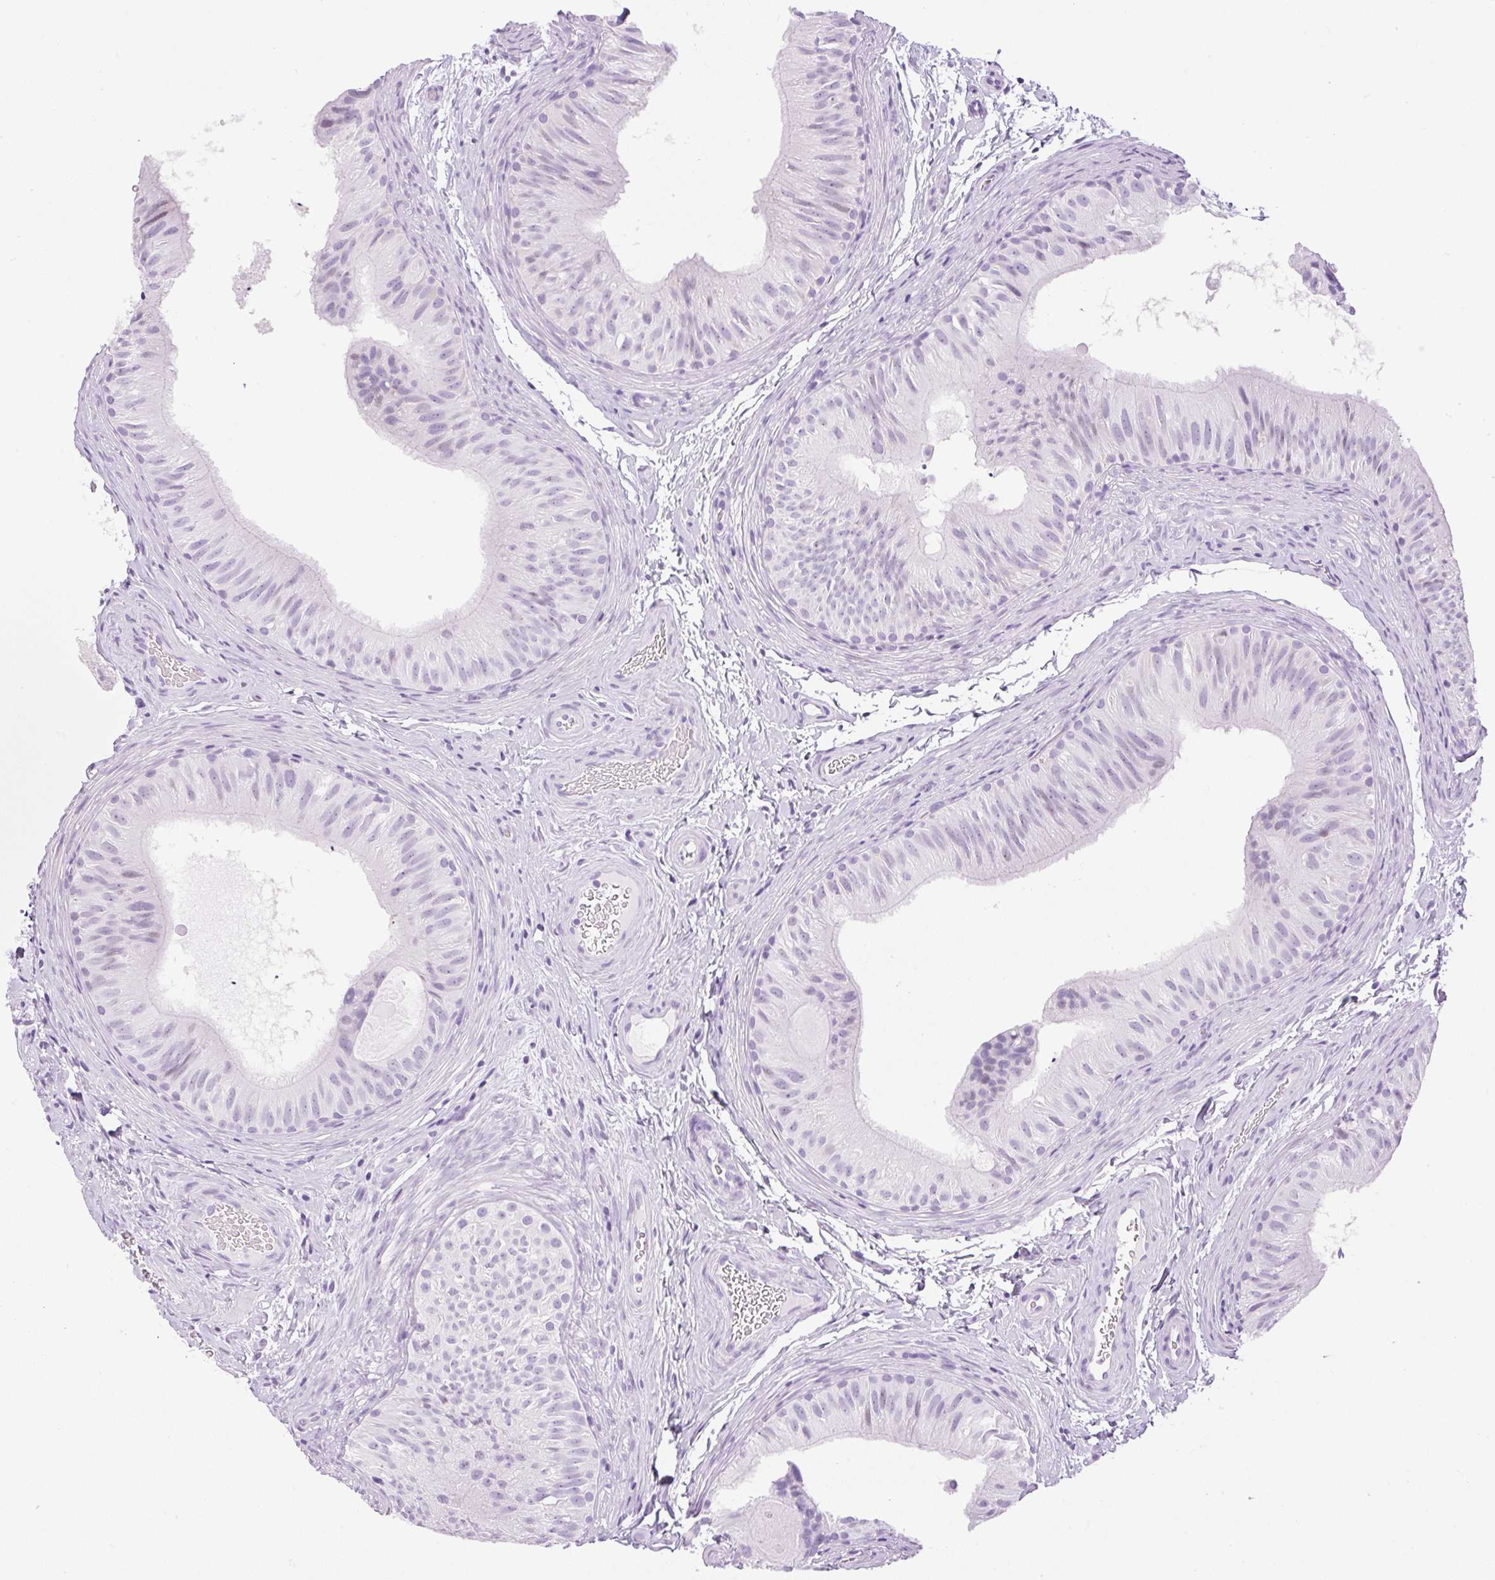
{"staining": {"intensity": "negative", "quantity": "none", "location": "none"}, "tissue": "epididymis", "cell_type": "Glandular cells", "image_type": "normal", "snomed": [{"axis": "morphology", "description": "Normal tissue, NOS"}, {"axis": "topography", "description": "Epididymis"}], "caption": "DAB immunohistochemical staining of unremarkable epididymis shows no significant staining in glandular cells.", "gene": "SPRR4", "patient": {"sex": "male", "age": 24}}